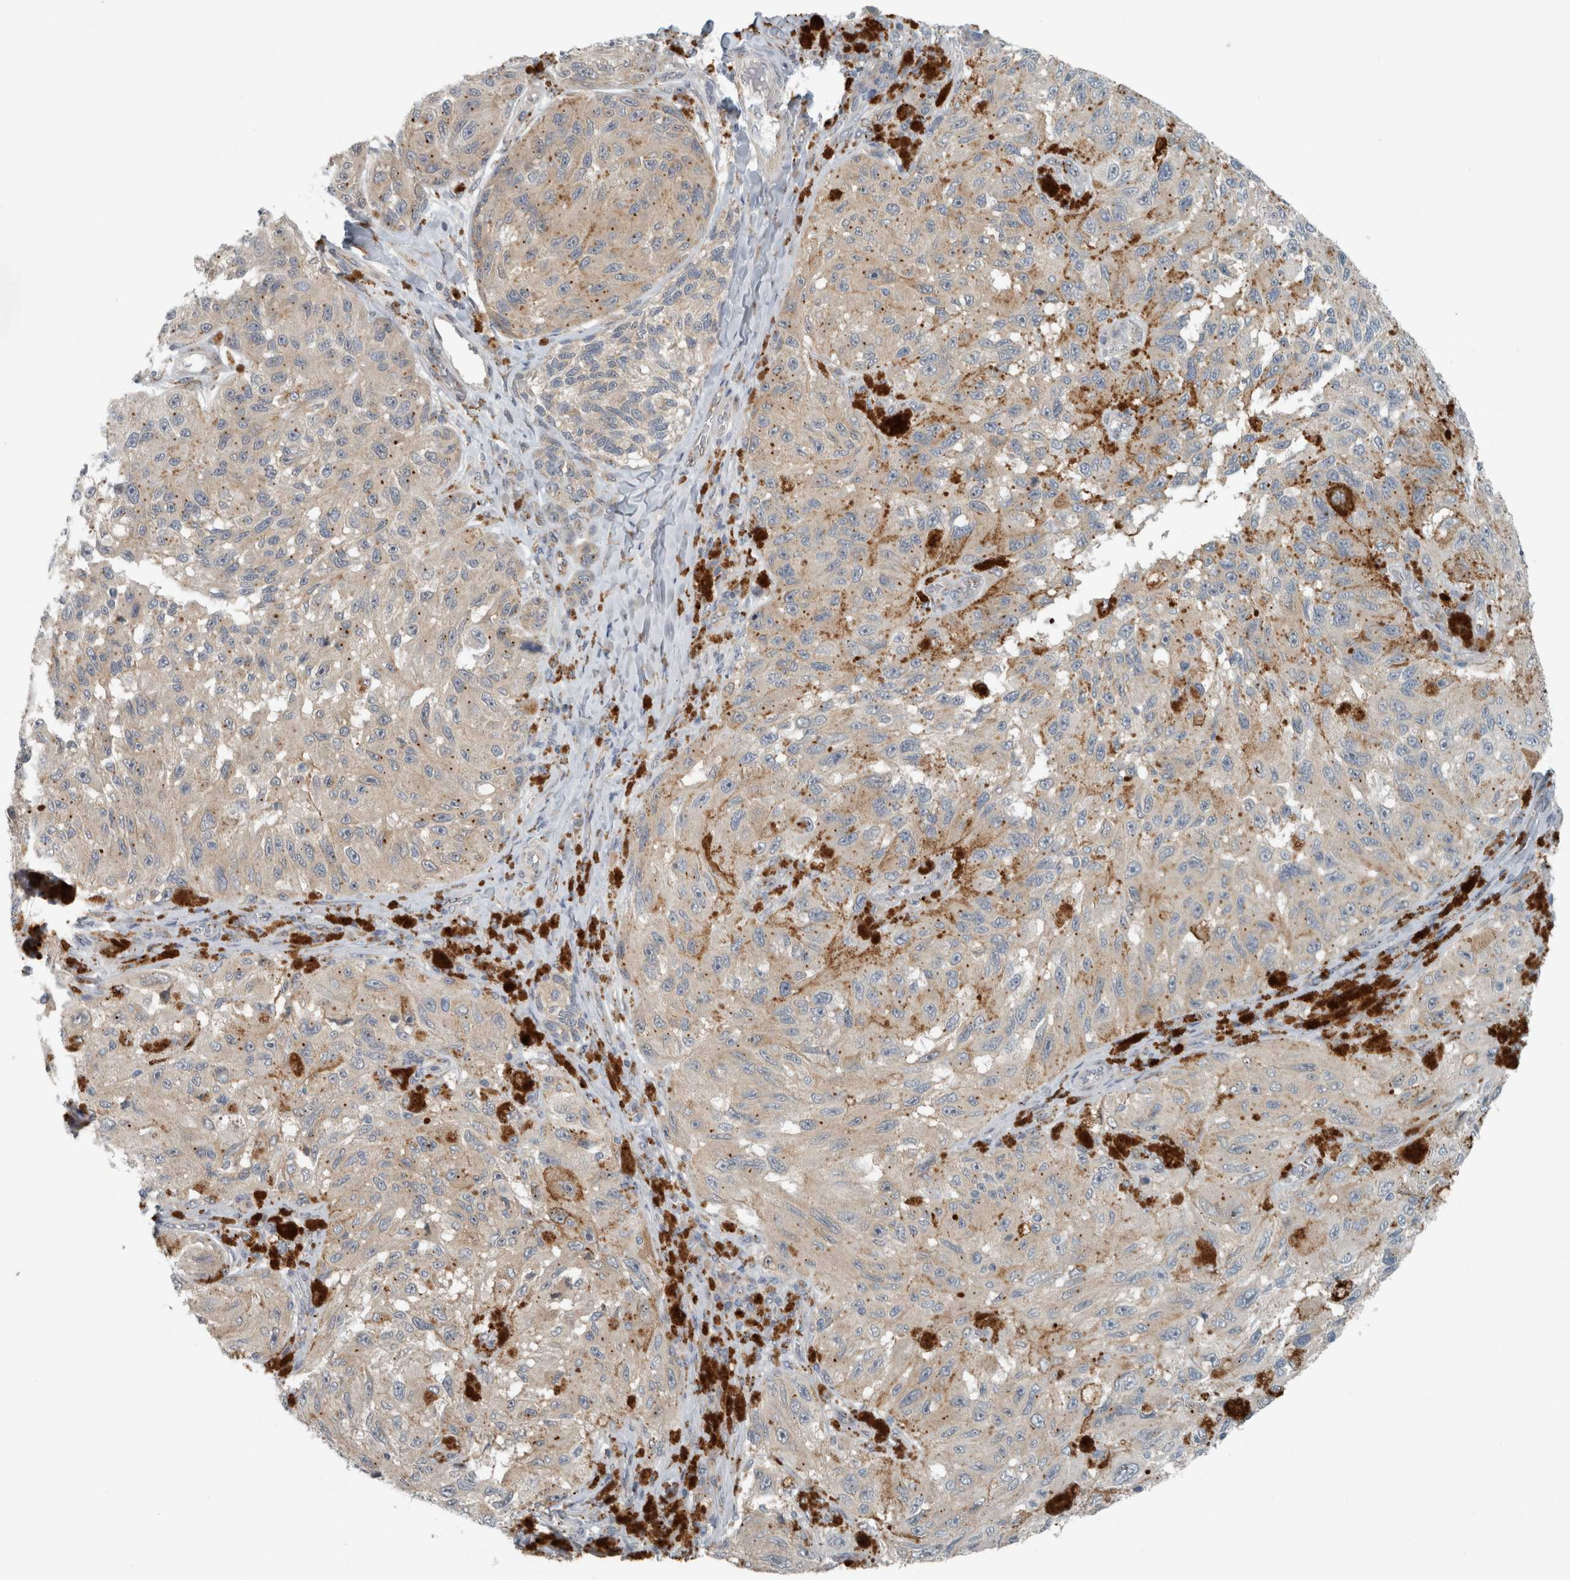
{"staining": {"intensity": "negative", "quantity": "none", "location": "none"}, "tissue": "melanoma", "cell_type": "Tumor cells", "image_type": "cancer", "snomed": [{"axis": "morphology", "description": "Malignant melanoma, NOS"}, {"axis": "topography", "description": "Skin"}], "caption": "This image is of malignant melanoma stained with immunohistochemistry (IHC) to label a protein in brown with the nuclei are counter-stained blue. There is no expression in tumor cells.", "gene": "KIF1C", "patient": {"sex": "female", "age": 73}}